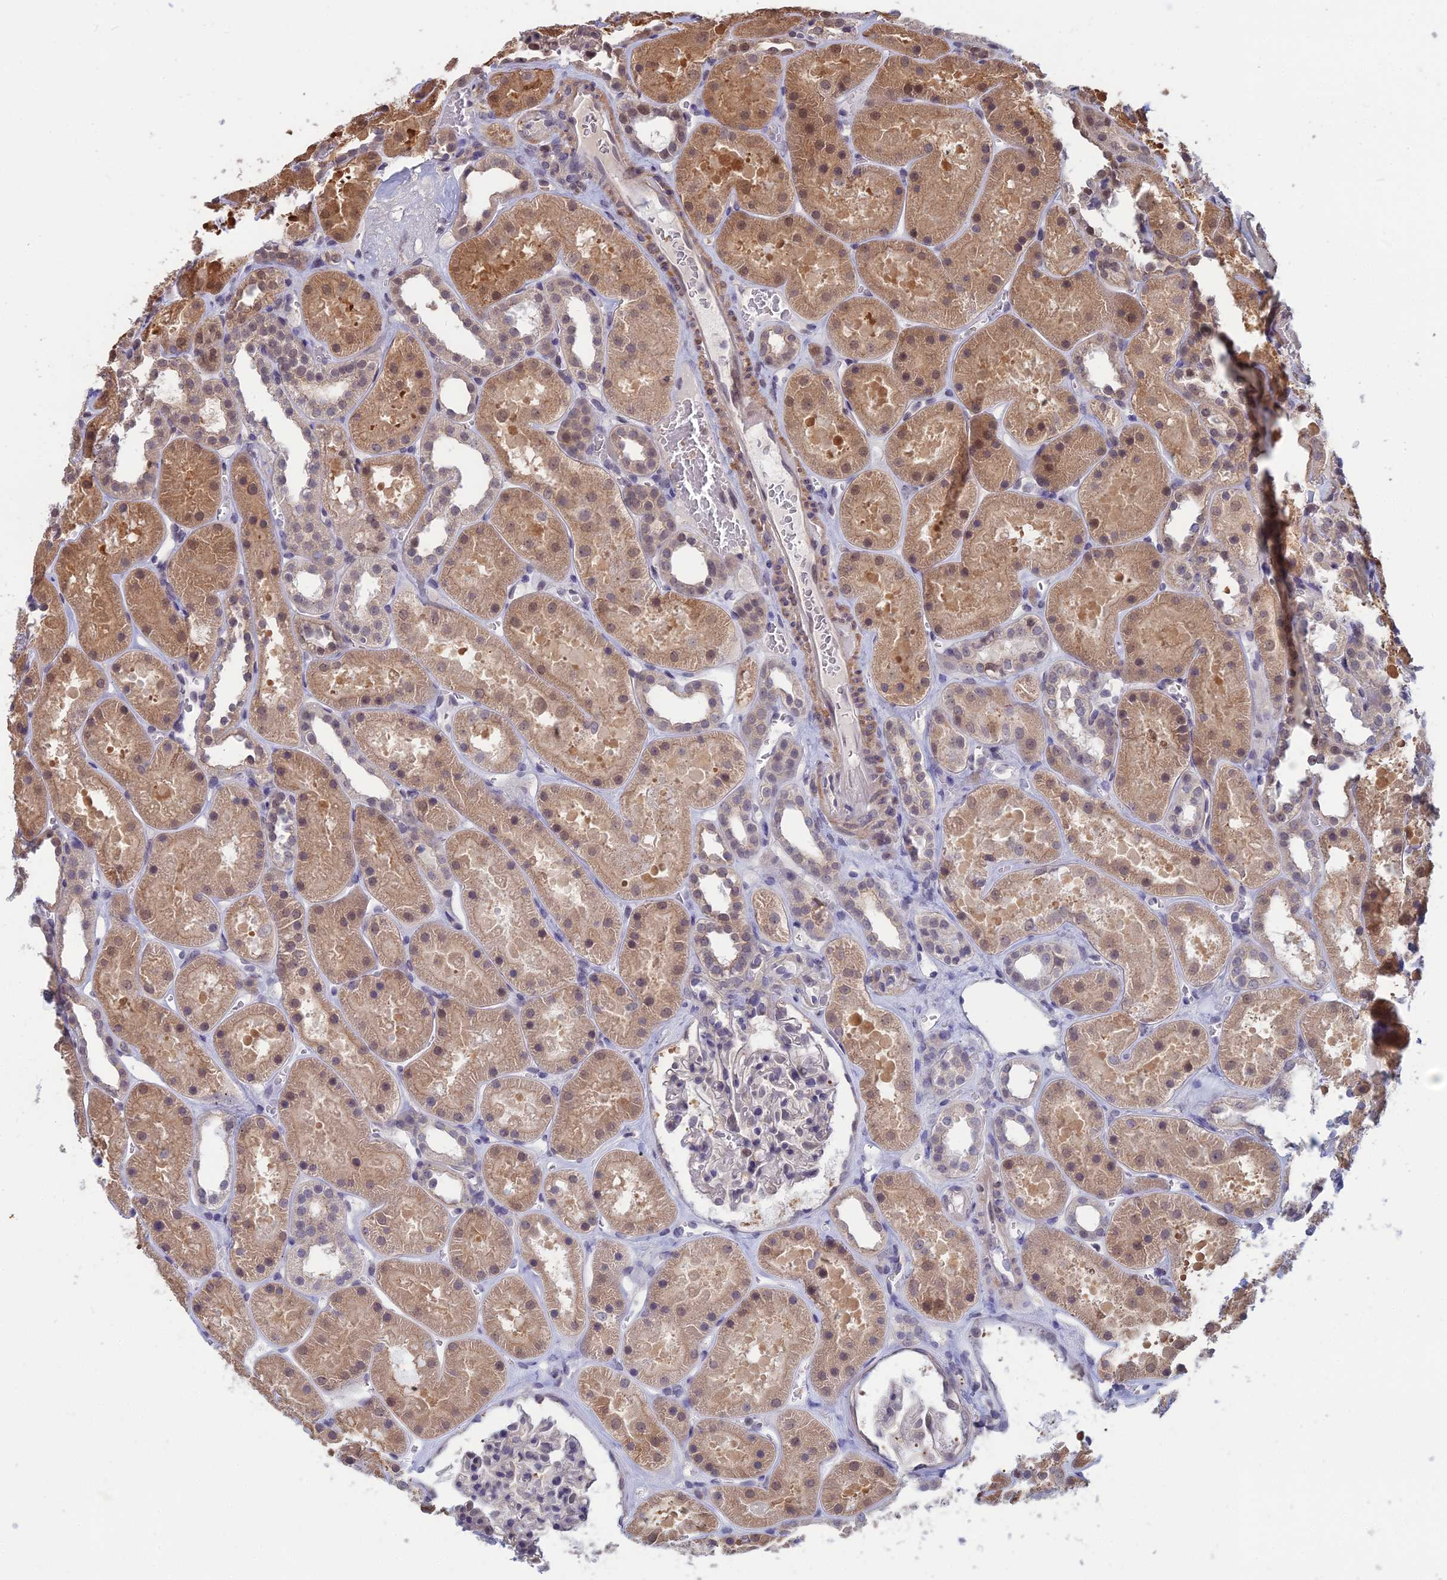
{"staining": {"intensity": "moderate", "quantity": "<25%", "location": "nuclear"}, "tissue": "kidney", "cell_type": "Cells in glomeruli", "image_type": "normal", "snomed": [{"axis": "morphology", "description": "Normal tissue, NOS"}, {"axis": "topography", "description": "Kidney"}], "caption": "Kidney stained with immunohistochemistry (IHC) displays moderate nuclear positivity in about <25% of cells in glomeruli.", "gene": "OPA3", "patient": {"sex": "female", "age": 41}}